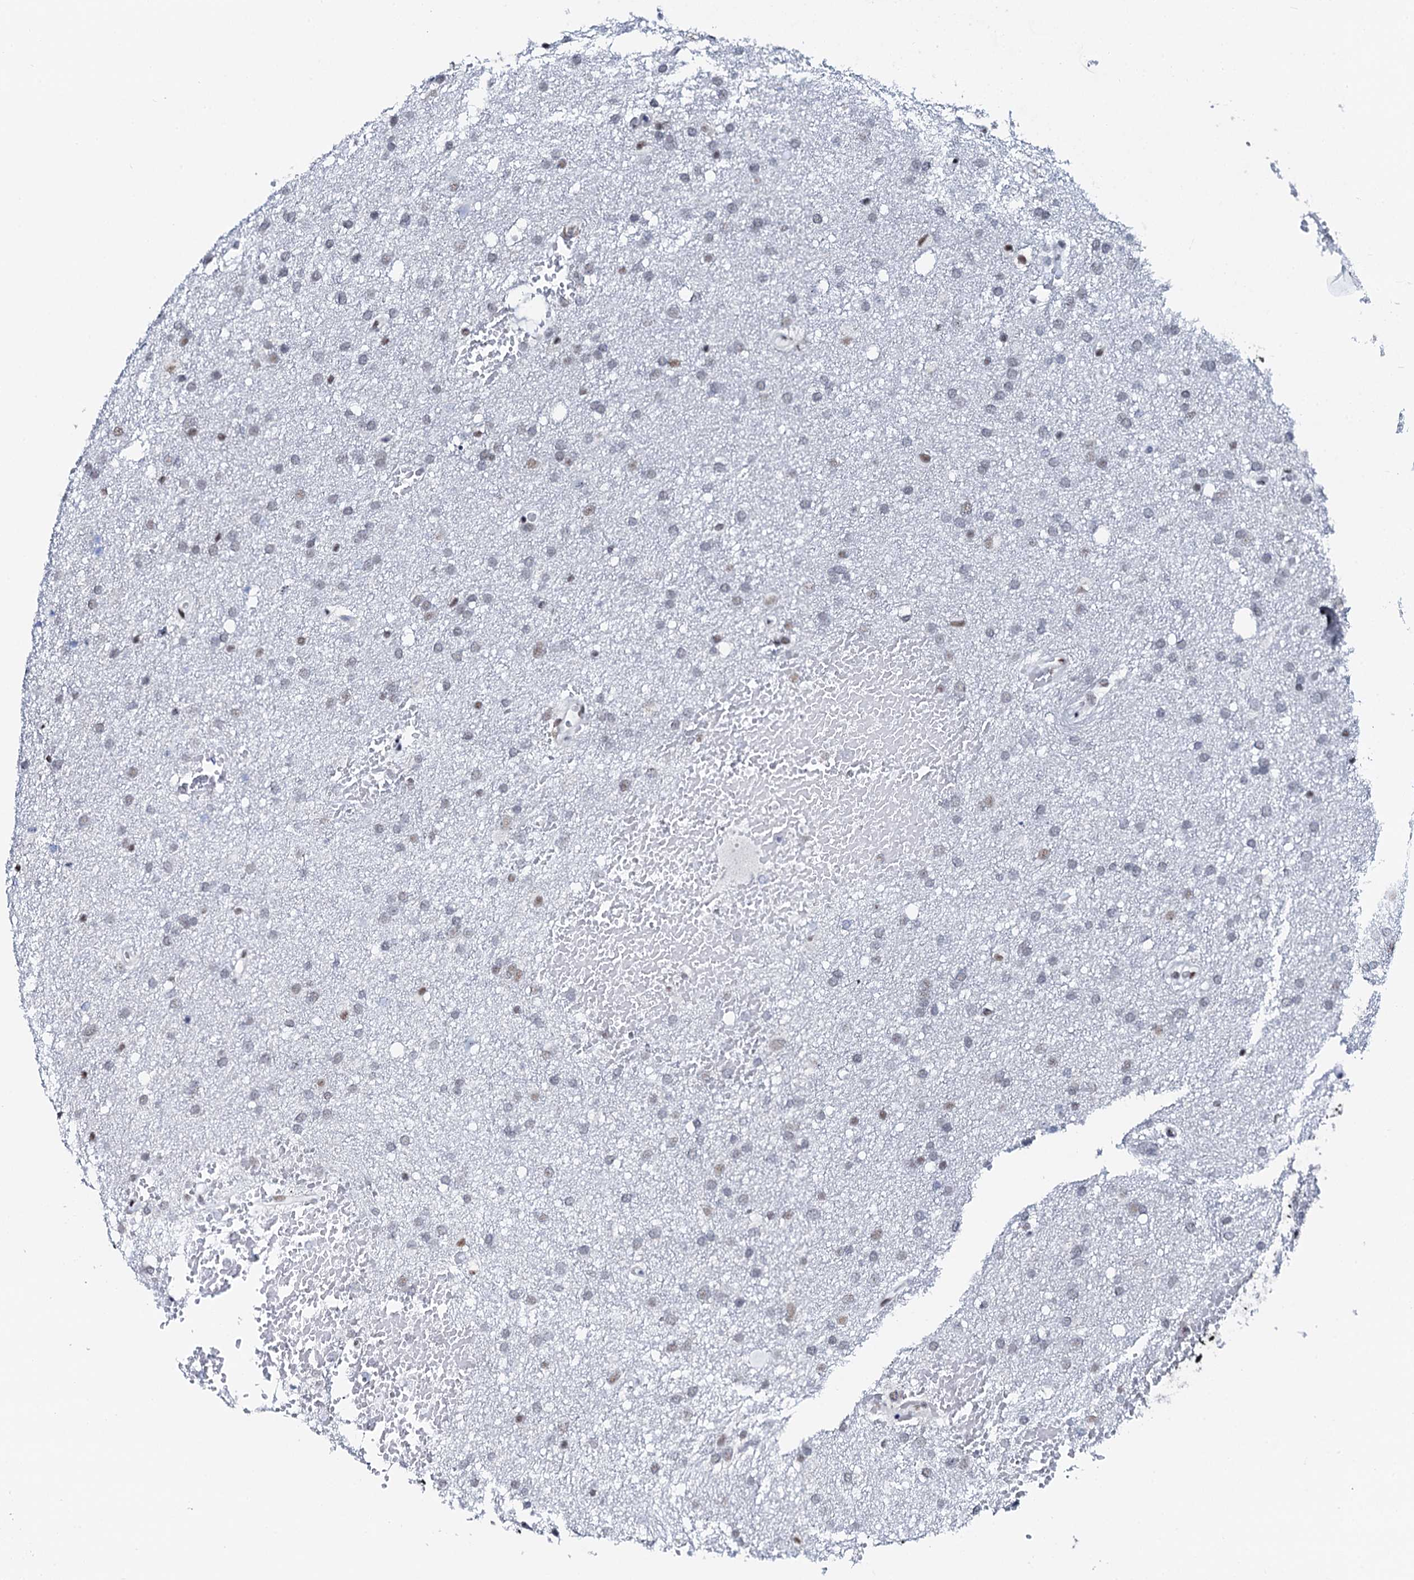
{"staining": {"intensity": "weak", "quantity": "<25%", "location": "nuclear"}, "tissue": "glioma", "cell_type": "Tumor cells", "image_type": "cancer", "snomed": [{"axis": "morphology", "description": "Glioma, malignant, High grade"}, {"axis": "topography", "description": "Cerebral cortex"}], "caption": "The histopathology image exhibits no significant positivity in tumor cells of glioma. Nuclei are stained in blue.", "gene": "NKAPD1", "patient": {"sex": "female", "age": 36}}